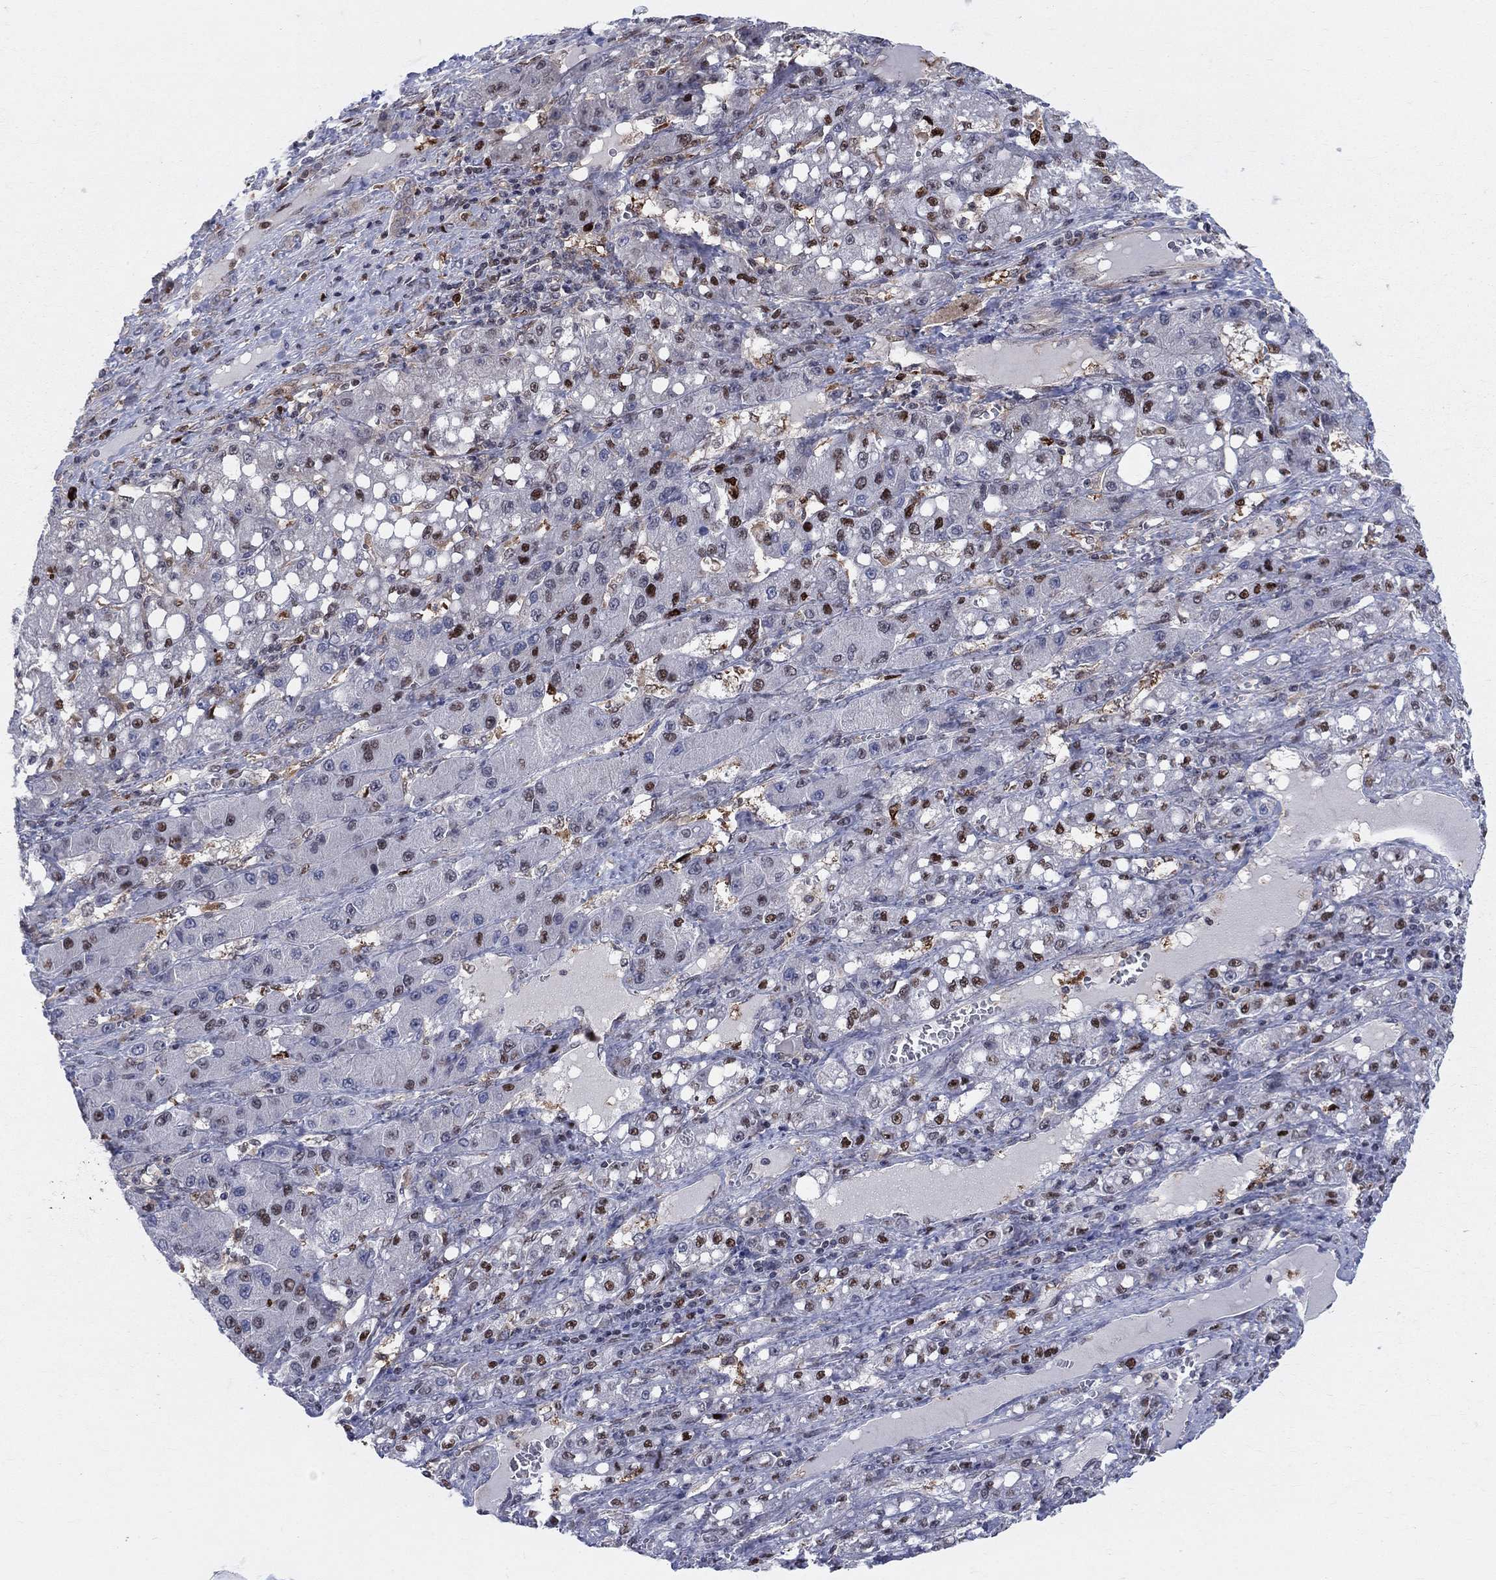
{"staining": {"intensity": "strong", "quantity": "<25%", "location": "nuclear"}, "tissue": "liver cancer", "cell_type": "Tumor cells", "image_type": "cancer", "snomed": [{"axis": "morphology", "description": "Carcinoma, Hepatocellular, NOS"}, {"axis": "topography", "description": "Liver"}], "caption": "DAB immunohistochemical staining of human liver hepatocellular carcinoma exhibits strong nuclear protein positivity in about <25% of tumor cells.", "gene": "ZNHIT3", "patient": {"sex": "female", "age": 65}}